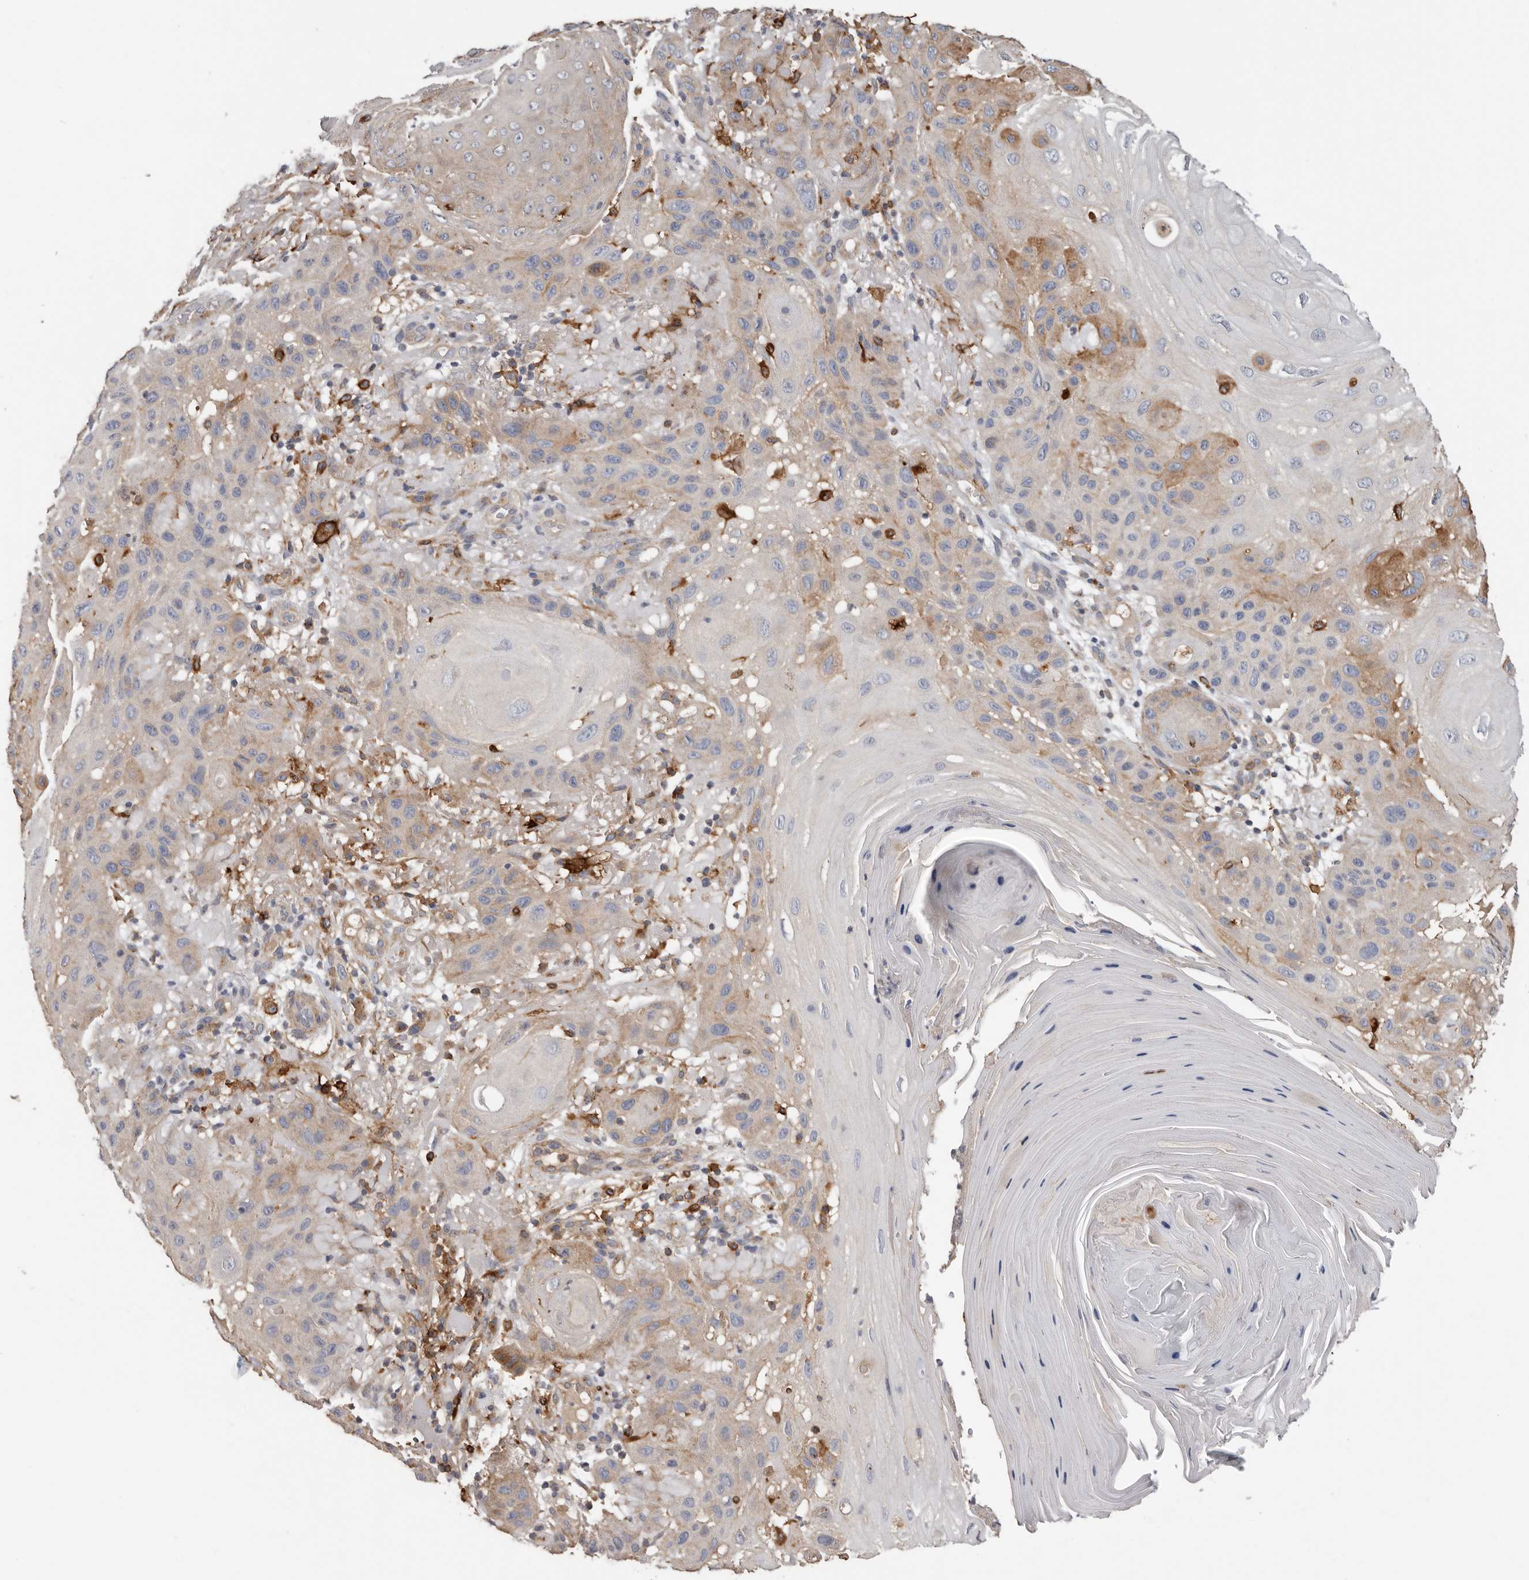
{"staining": {"intensity": "moderate", "quantity": "<25%", "location": "cytoplasmic/membranous"}, "tissue": "skin cancer", "cell_type": "Tumor cells", "image_type": "cancer", "snomed": [{"axis": "morphology", "description": "Normal tissue, NOS"}, {"axis": "morphology", "description": "Squamous cell carcinoma, NOS"}, {"axis": "topography", "description": "Skin"}], "caption": "Immunohistochemical staining of human skin cancer (squamous cell carcinoma) exhibits low levels of moderate cytoplasmic/membranous protein positivity in about <25% of tumor cells.", "gene": "TFRC", "patient": {"sex": "female", "age": 96}}